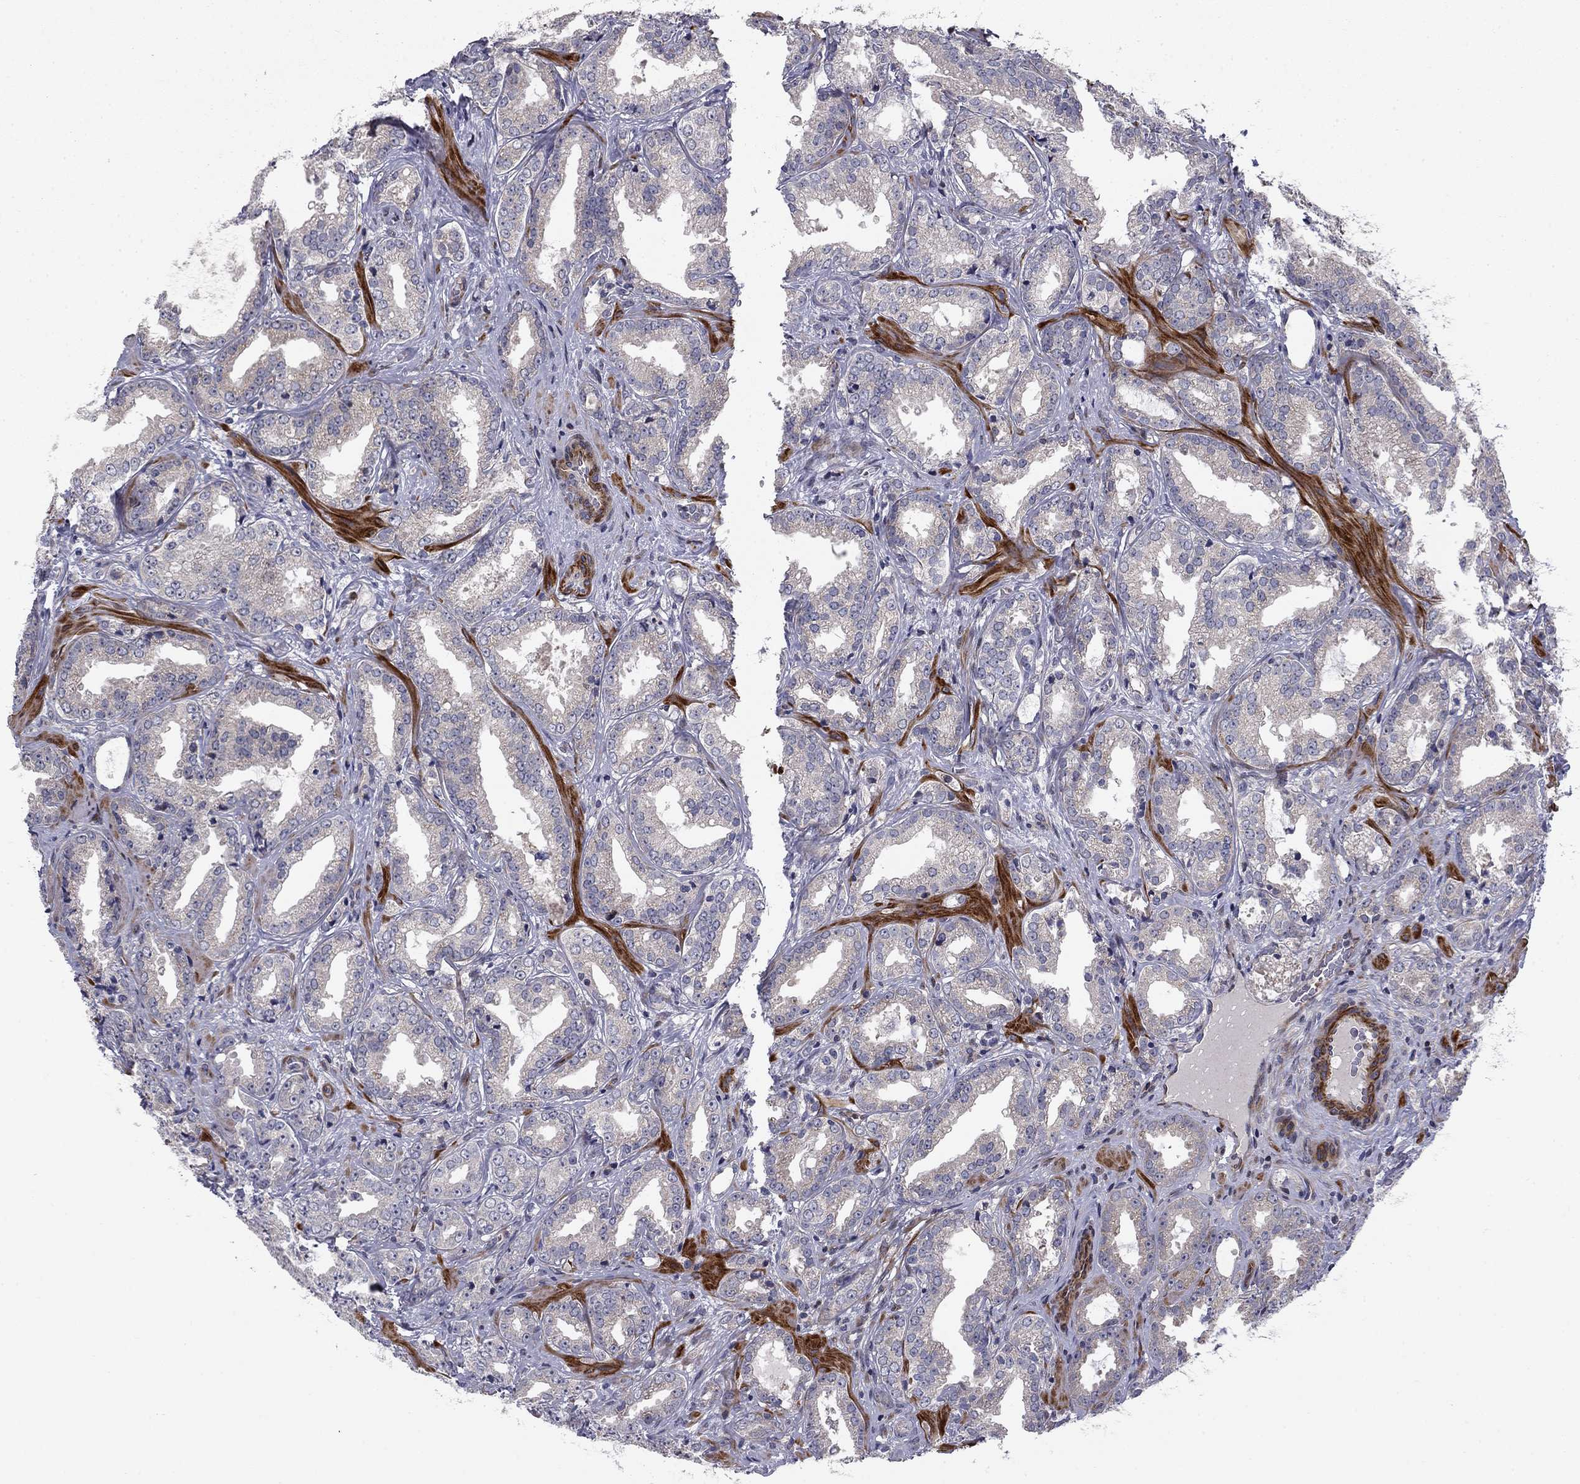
{"staining": {"intensity": "negative", "quantity": "none", "location": "none"}, "tissue": "prostate cancer", "cell_type": "Tumor cells", "image_type": "cancer", "snomed": [{"axis": "morphology", "description": "Adenocarcinoma, Medium grade"}, {"axis": "topography", "description": "Prostate and seminal vesicle, NOS"}, {"axis": "topography", "description": "Prostate"}], "caption": "A photomicrograph of prostate adenocarcinoma (medium-grade) stained for a protein reveals no brown staining in tumor cells.", "gene": "MIOS", "patient": {"sex": "male", "age": 65}}